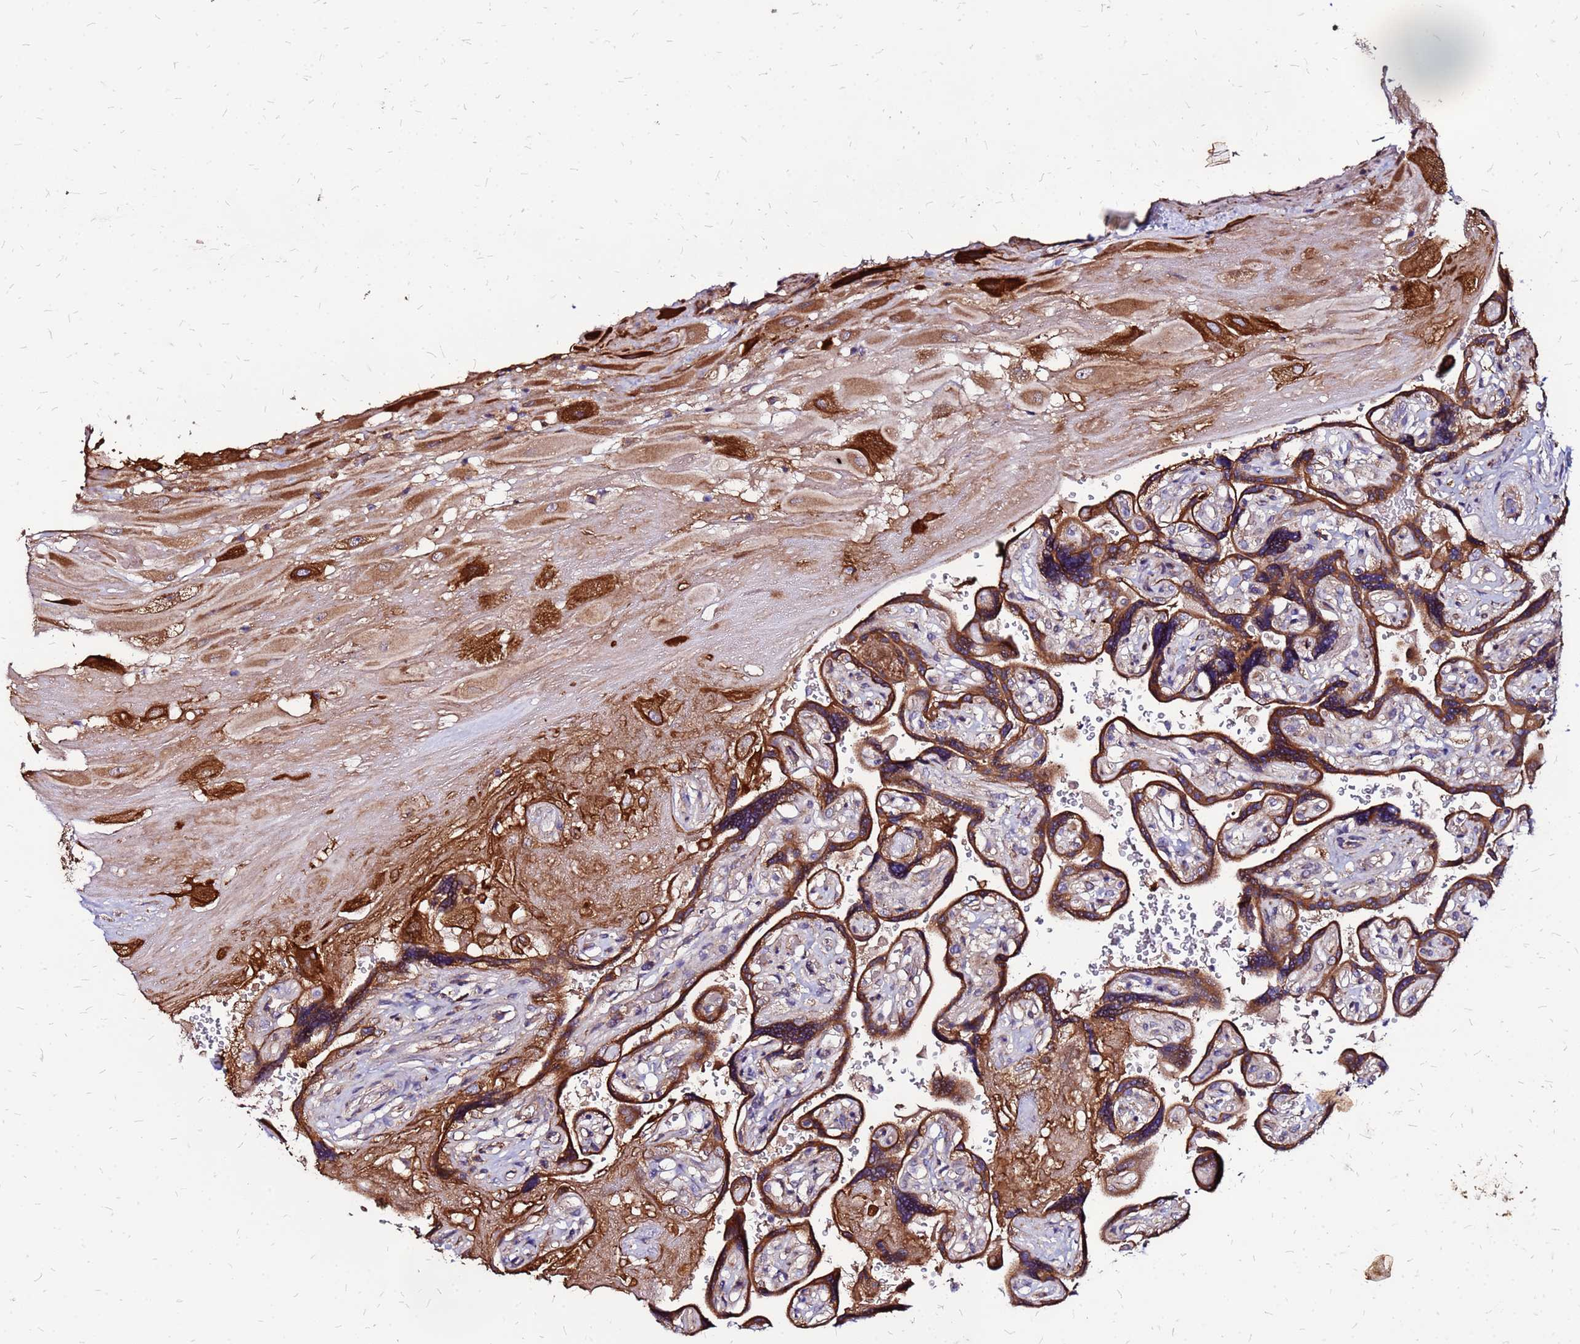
{"staining": {"intensity": "strong", "quantity": ">75%", "location": "cytoplasmic/membranous"}, "tissue": "placenta", "cell_type": "Decidual cells", "image_type": "normal", "snomed": [{"axis": "morphology", "description": "Normal tissue, NOS"}, {"axis": "topography", "description": "Placenta"}], "caption": "Immunohistochemical staining of benign human placenta reveals high levels of strong cytoplasmic/membranous expression in approximately >75% of decidual cells.", "gene": "VMO1", "patient": {"sex": "female", "age": 32}}